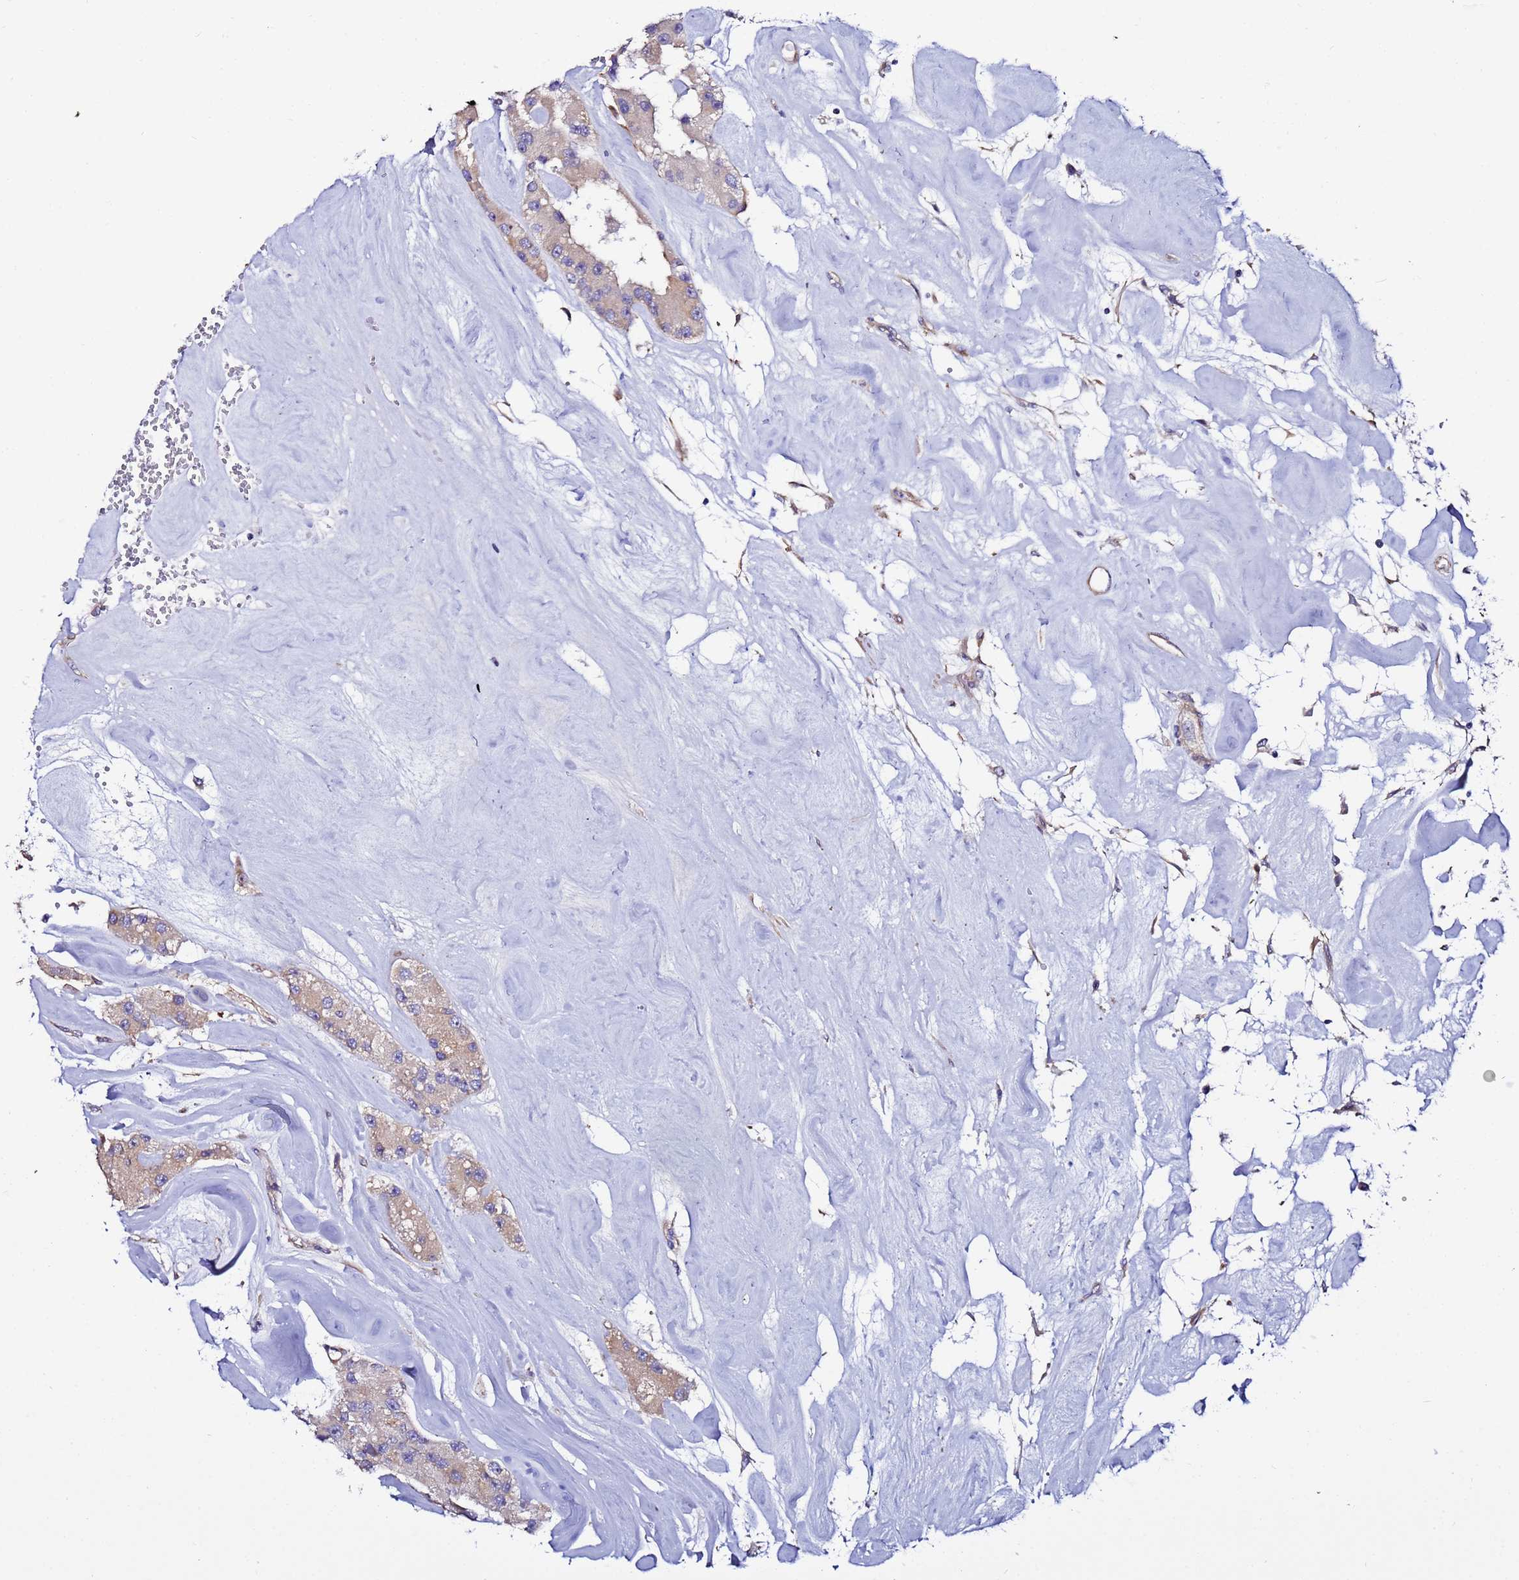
{"staining": {"intensity": "weak", "quantity": ">75%", "location": "cytoplasmic/membranous"}, "tissue": "carcinoid", "cell_type": "Tumor cells", "image_type": "cancer", "snomed": [{"axis": "morphology", "description": "Carcinoid, malignant, NOS"}, {"axis": "topography", "description": "Pancreas"}], "caption": "Weak cytoplasmic/membranous expression for a protein is seen in about >75% of tumor cells of malignant carcinoid using immunohistochemistry (IHC).", "gene": "JRKL", "patient": {"sex": "male", "age": 41}}